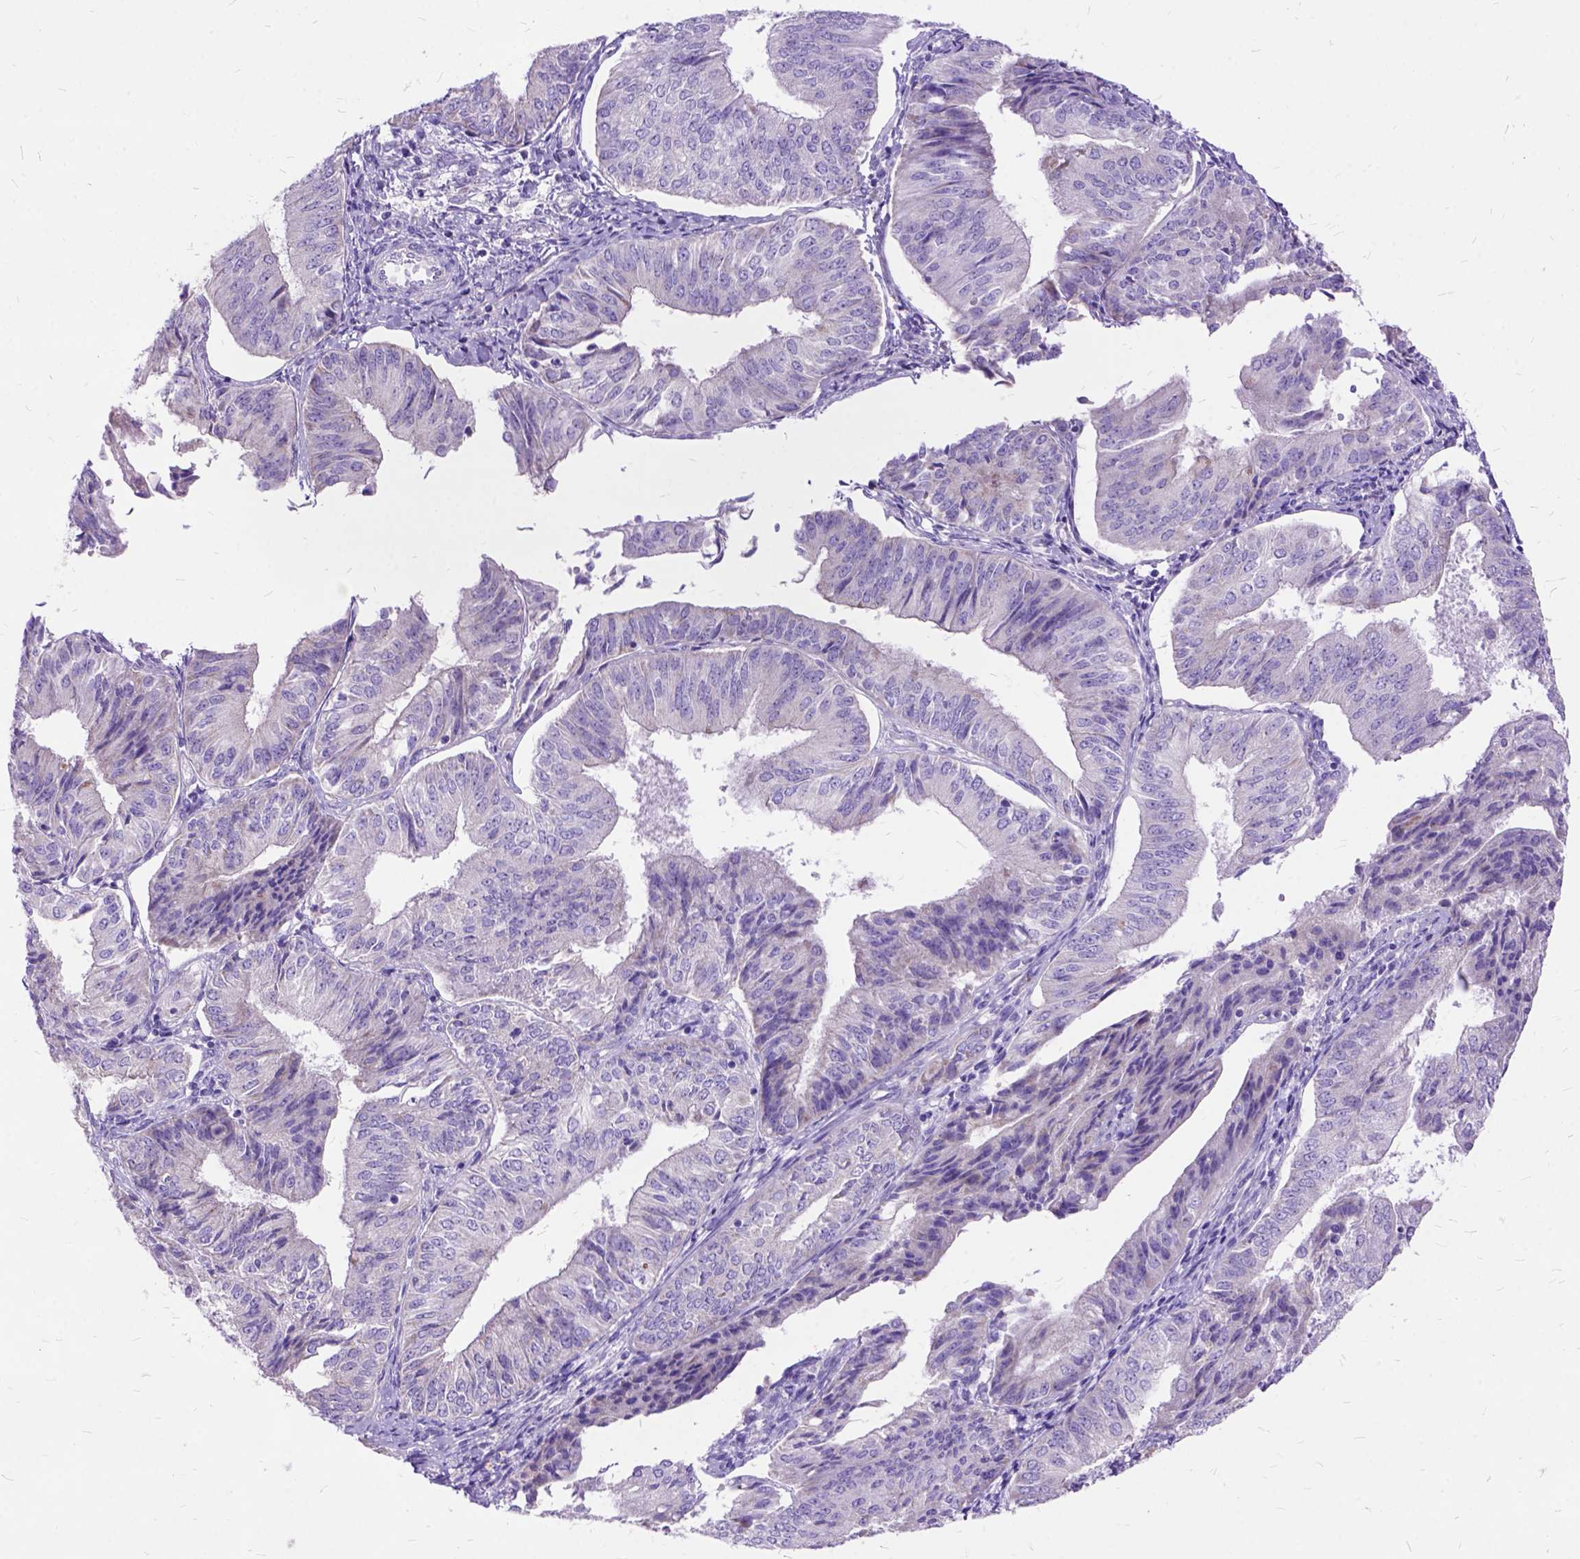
{"staining": {"intensity": "negative", "quantity": "none", "location": "none"}, "tissue": "endometrial cancer", "cell_type": "Tumor cells", "image_type": "cancer", "snomed": [{"axis": "morphology", "description": "Adenocarcinoma, NOS"}, {"axis": "topography", "description": "Endometrium"}], "caption": "Adenocarcinoma (endometrial) was stained to show a protein in brown. There is no significant expression in tumor cells.", "gene": "CTAG2", "patient": {"sex": "female", "age": 58}}